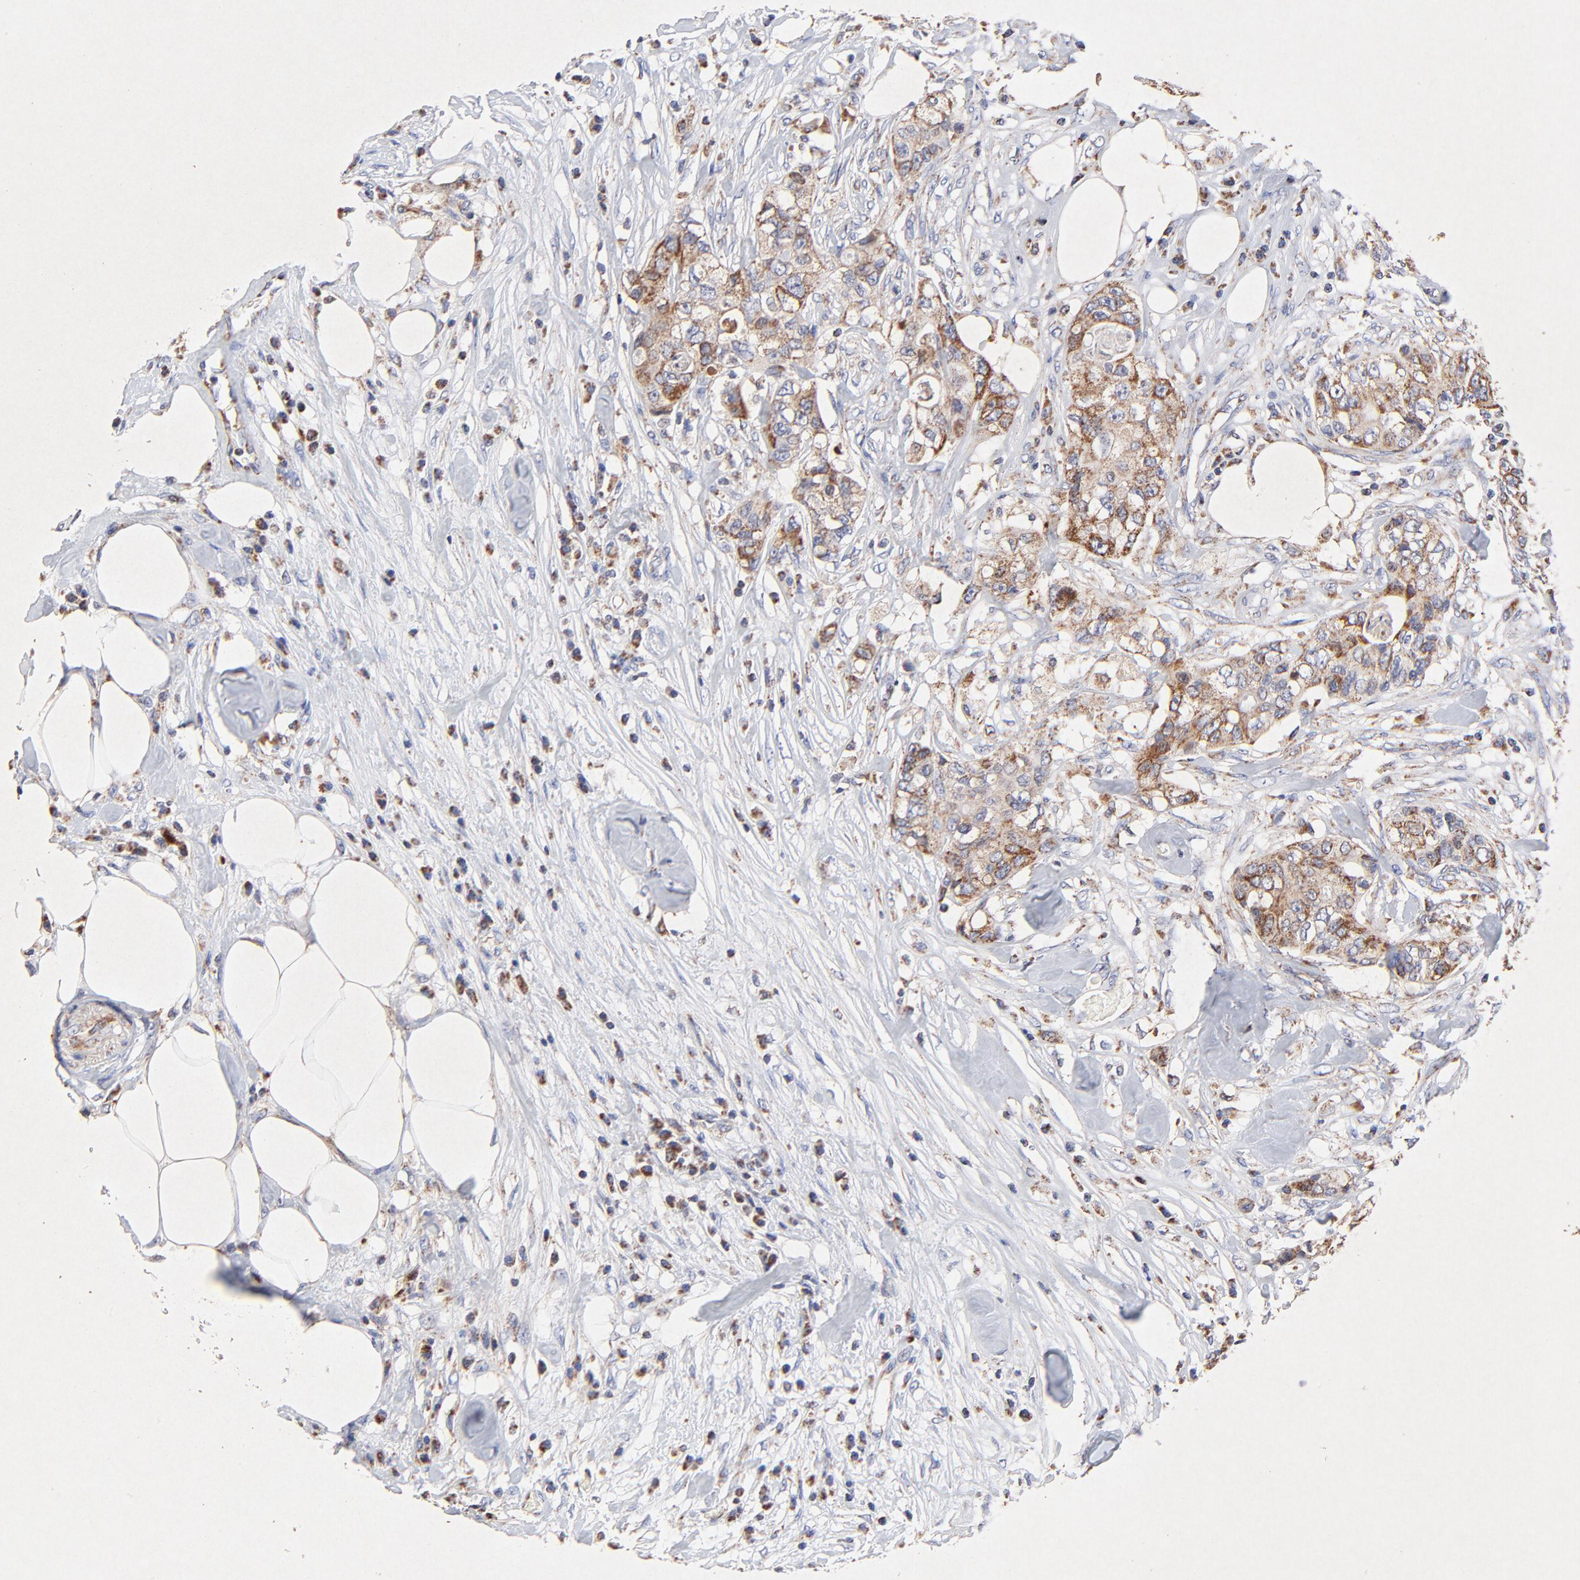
{"staining": {"intensity": "moderate", "quantity": ">75%", "location": "cytoplasmic/membranous"}, "tissue": "colorectal cancer", "cell_type": "Tumor cells", "image_type": "cancer", "snomed": [{"axis": "morphology", "description": "Adenocarcinoma, NOS"}, {"axis": "topography", "description": "Rectum"}], "caption": "A micrograph of adenocarcinoma (colorectal) stained for a protein displays moderate cytoplasmic/membranous brown staining in tumor cells.", "gene": "SSBP1", "patient": {"sex": "female", "age": 57}}